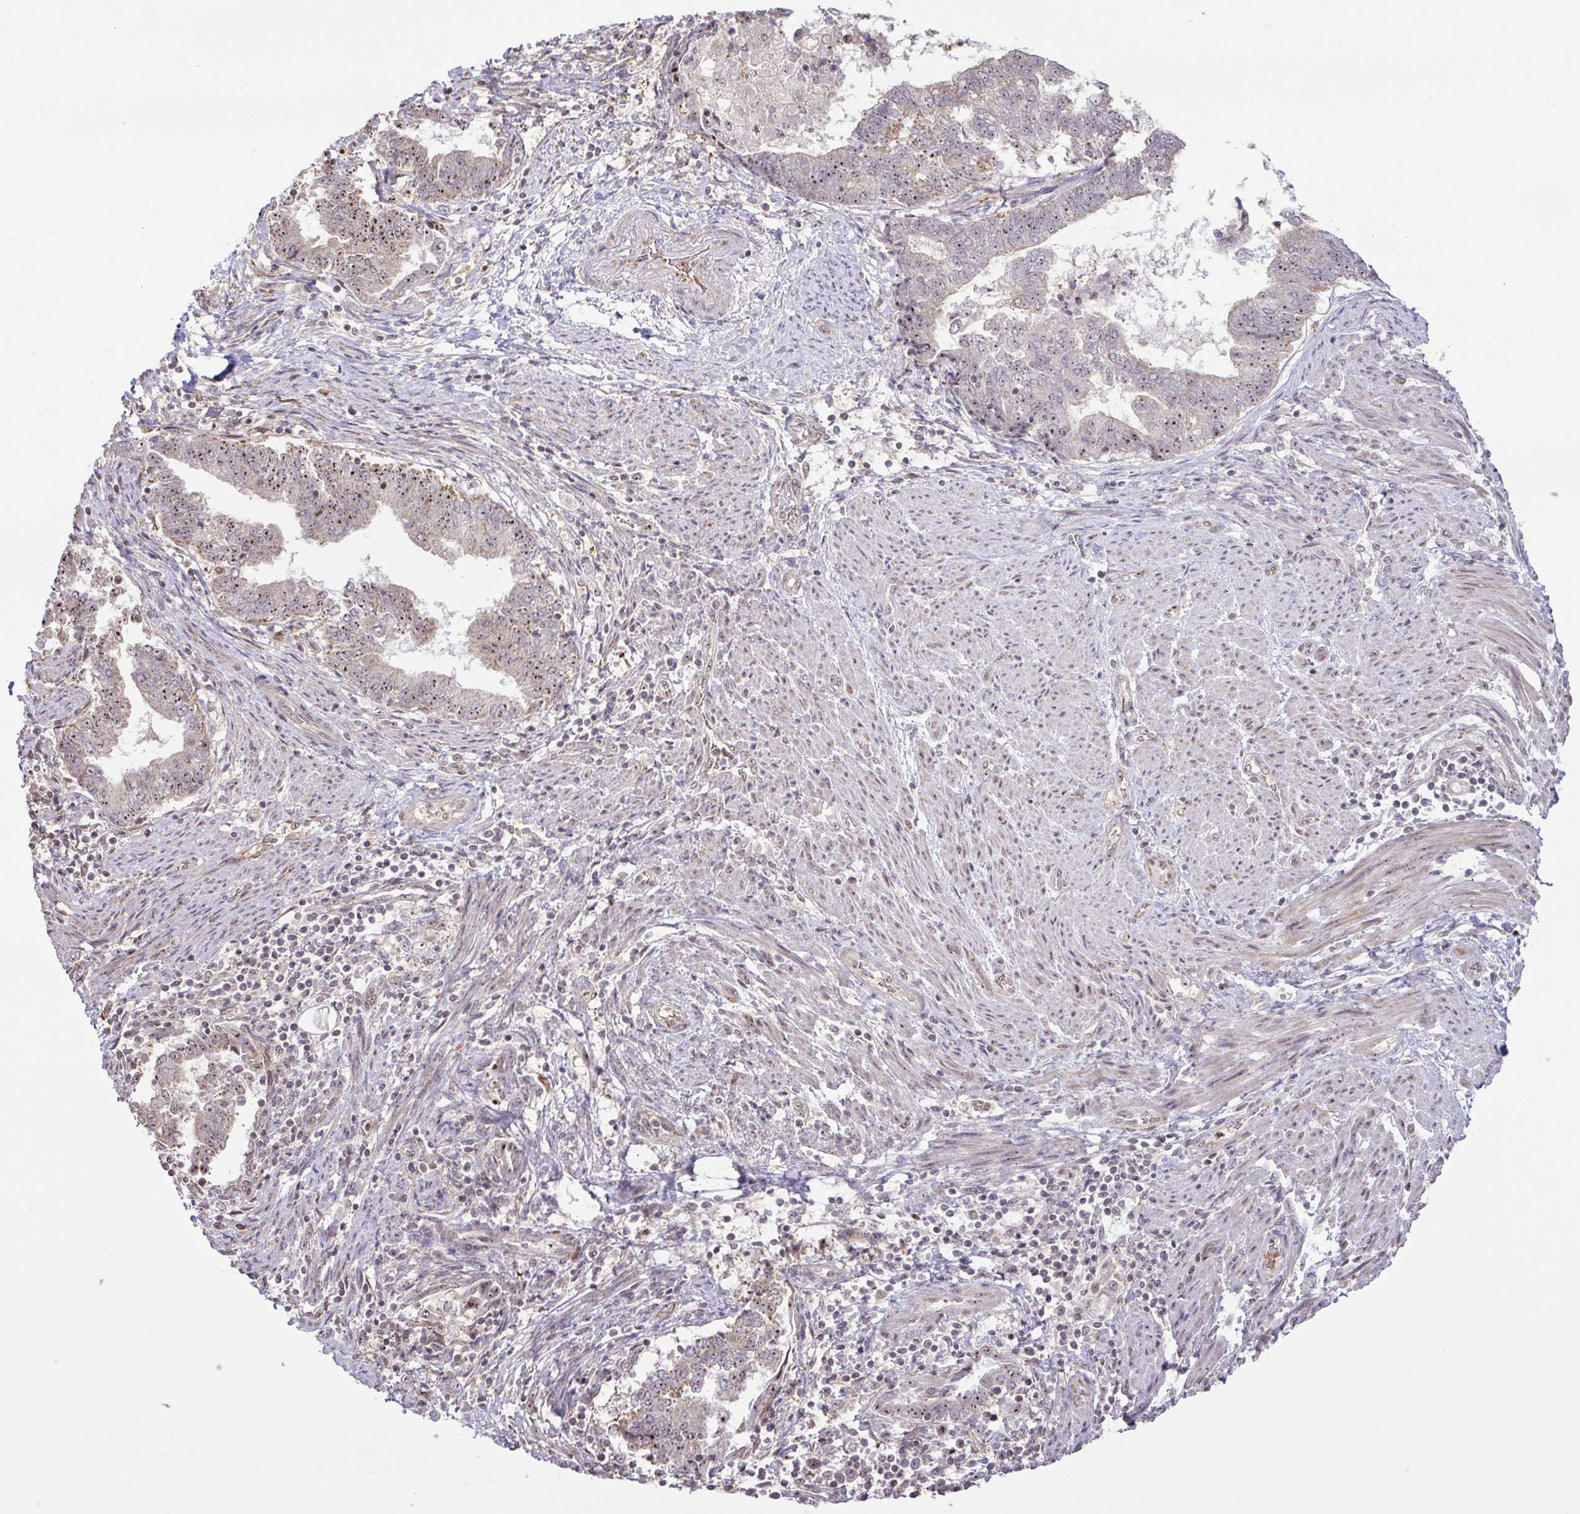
{"staining": {"intensity": "moderate", "quantity": "25%-75%", "location": "nuclear"}, "tissue": "endometrial cancer", "cell_type": "Tumor cells", "image_type": "cancer", "snomed": [{"axis": "morphology", "description": "Adenocarcinoma, NOS"}, {"axis": "topography", "description": "Endometrium"}], "caption": "Endometrial cancer stained with a brown dye demonstrates moderate nuclear positive expression in about 25%-75% of tumor cells.", "gene": "RSL24D1", "patient": {"sex": "female", "age": 65}}